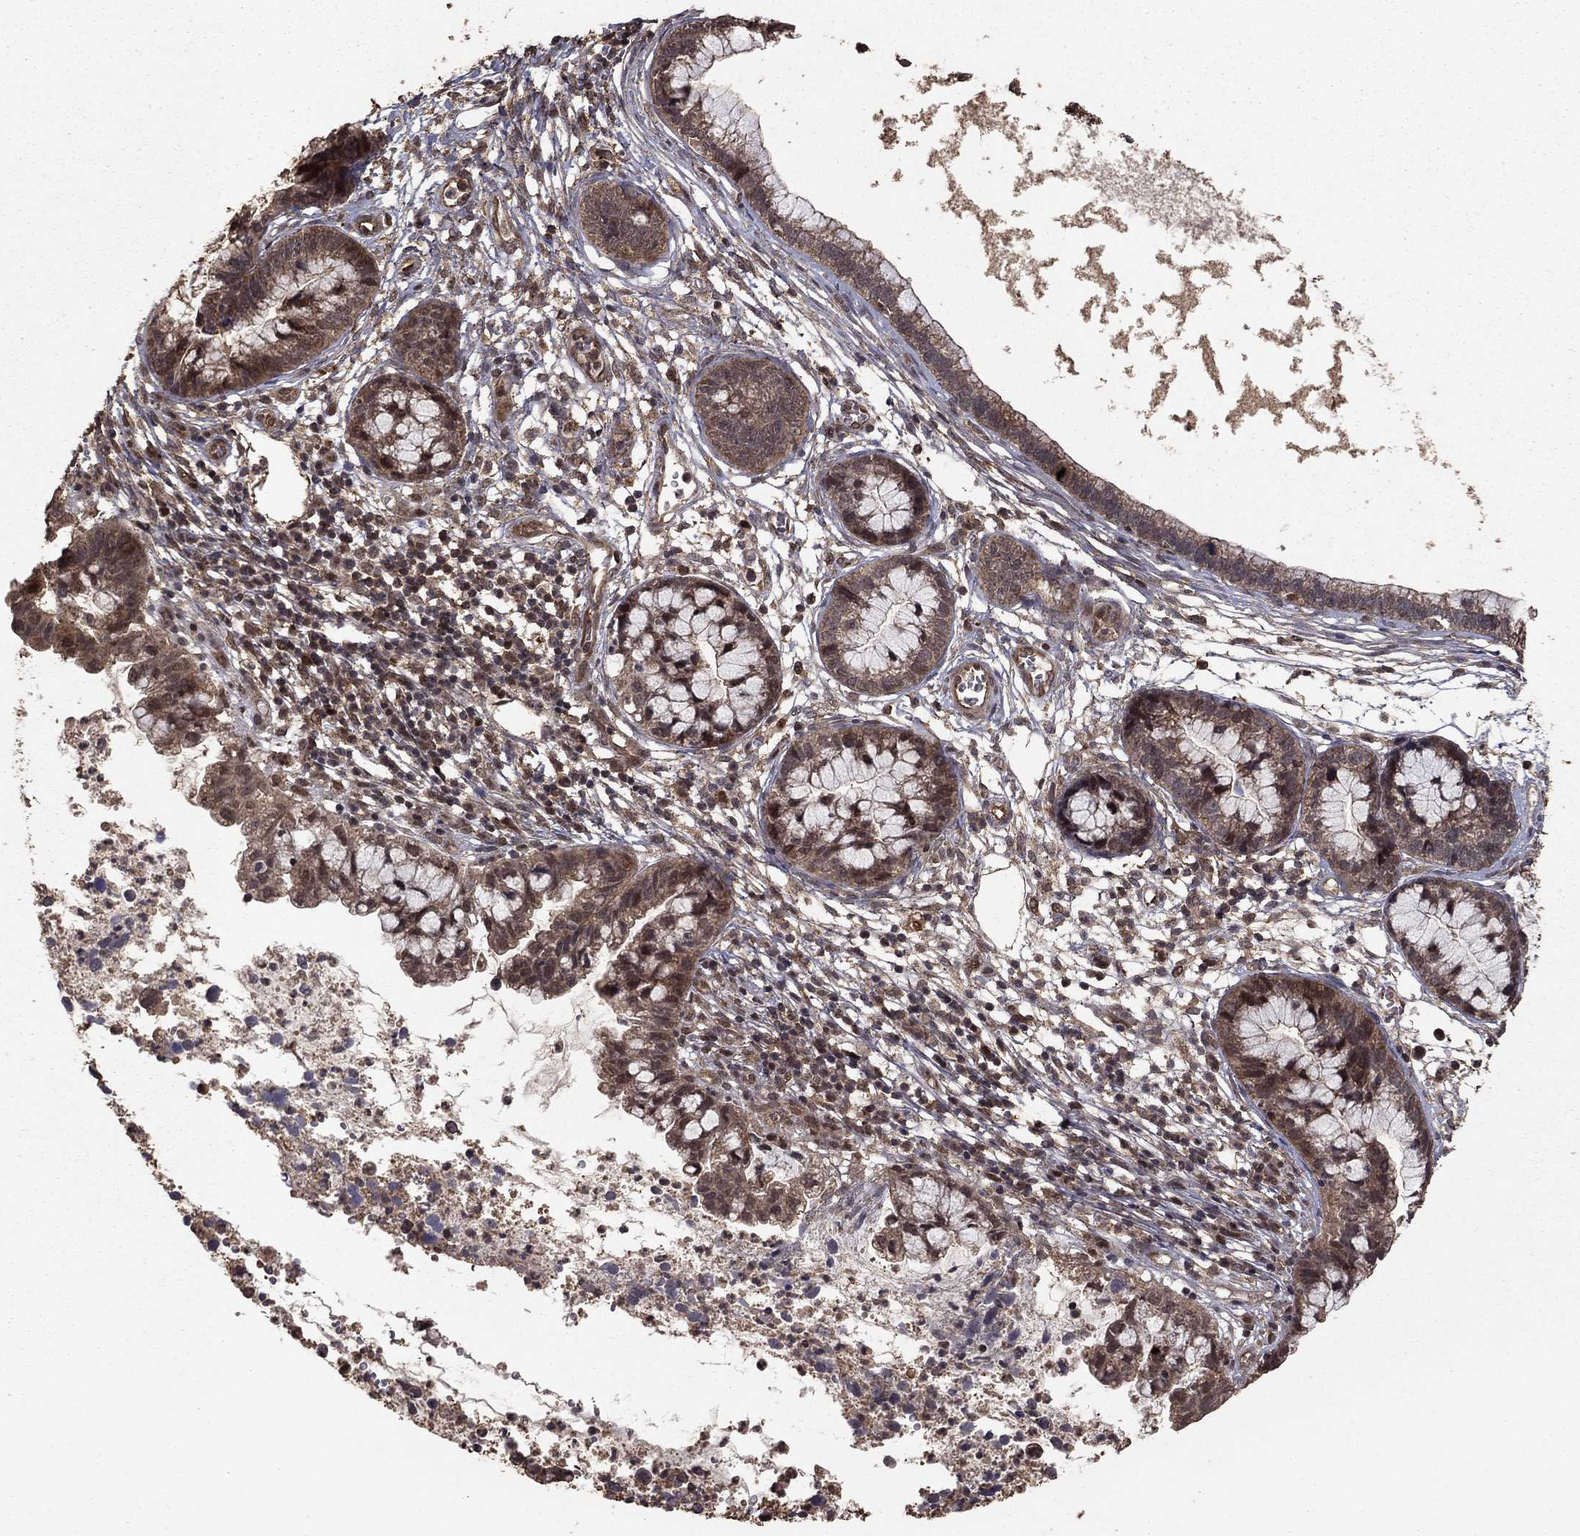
{"staining": {"intensity": "weak", "quantity": "25%-75%", "location": "cytoplasmic/membranous"}, "tissue": "cervical cancer", "cell_type": "Tumor cells", "image_type": "cancer", "snomed": [{"axis": "morphology", "description": "Adenocarcinoma, NOS"}, {"axis": "topography", "description": "Cervix"}], "caption": "A brown stain highlights weak cytoplasmic/membranous positivity of a protein in adenocarcinoma (cervical) tumor cells. The protein is shown in brown color, while the nuclei are stained blue.", "gene": "PRDM1", "patient": {"sex": "female", "age": 44}}